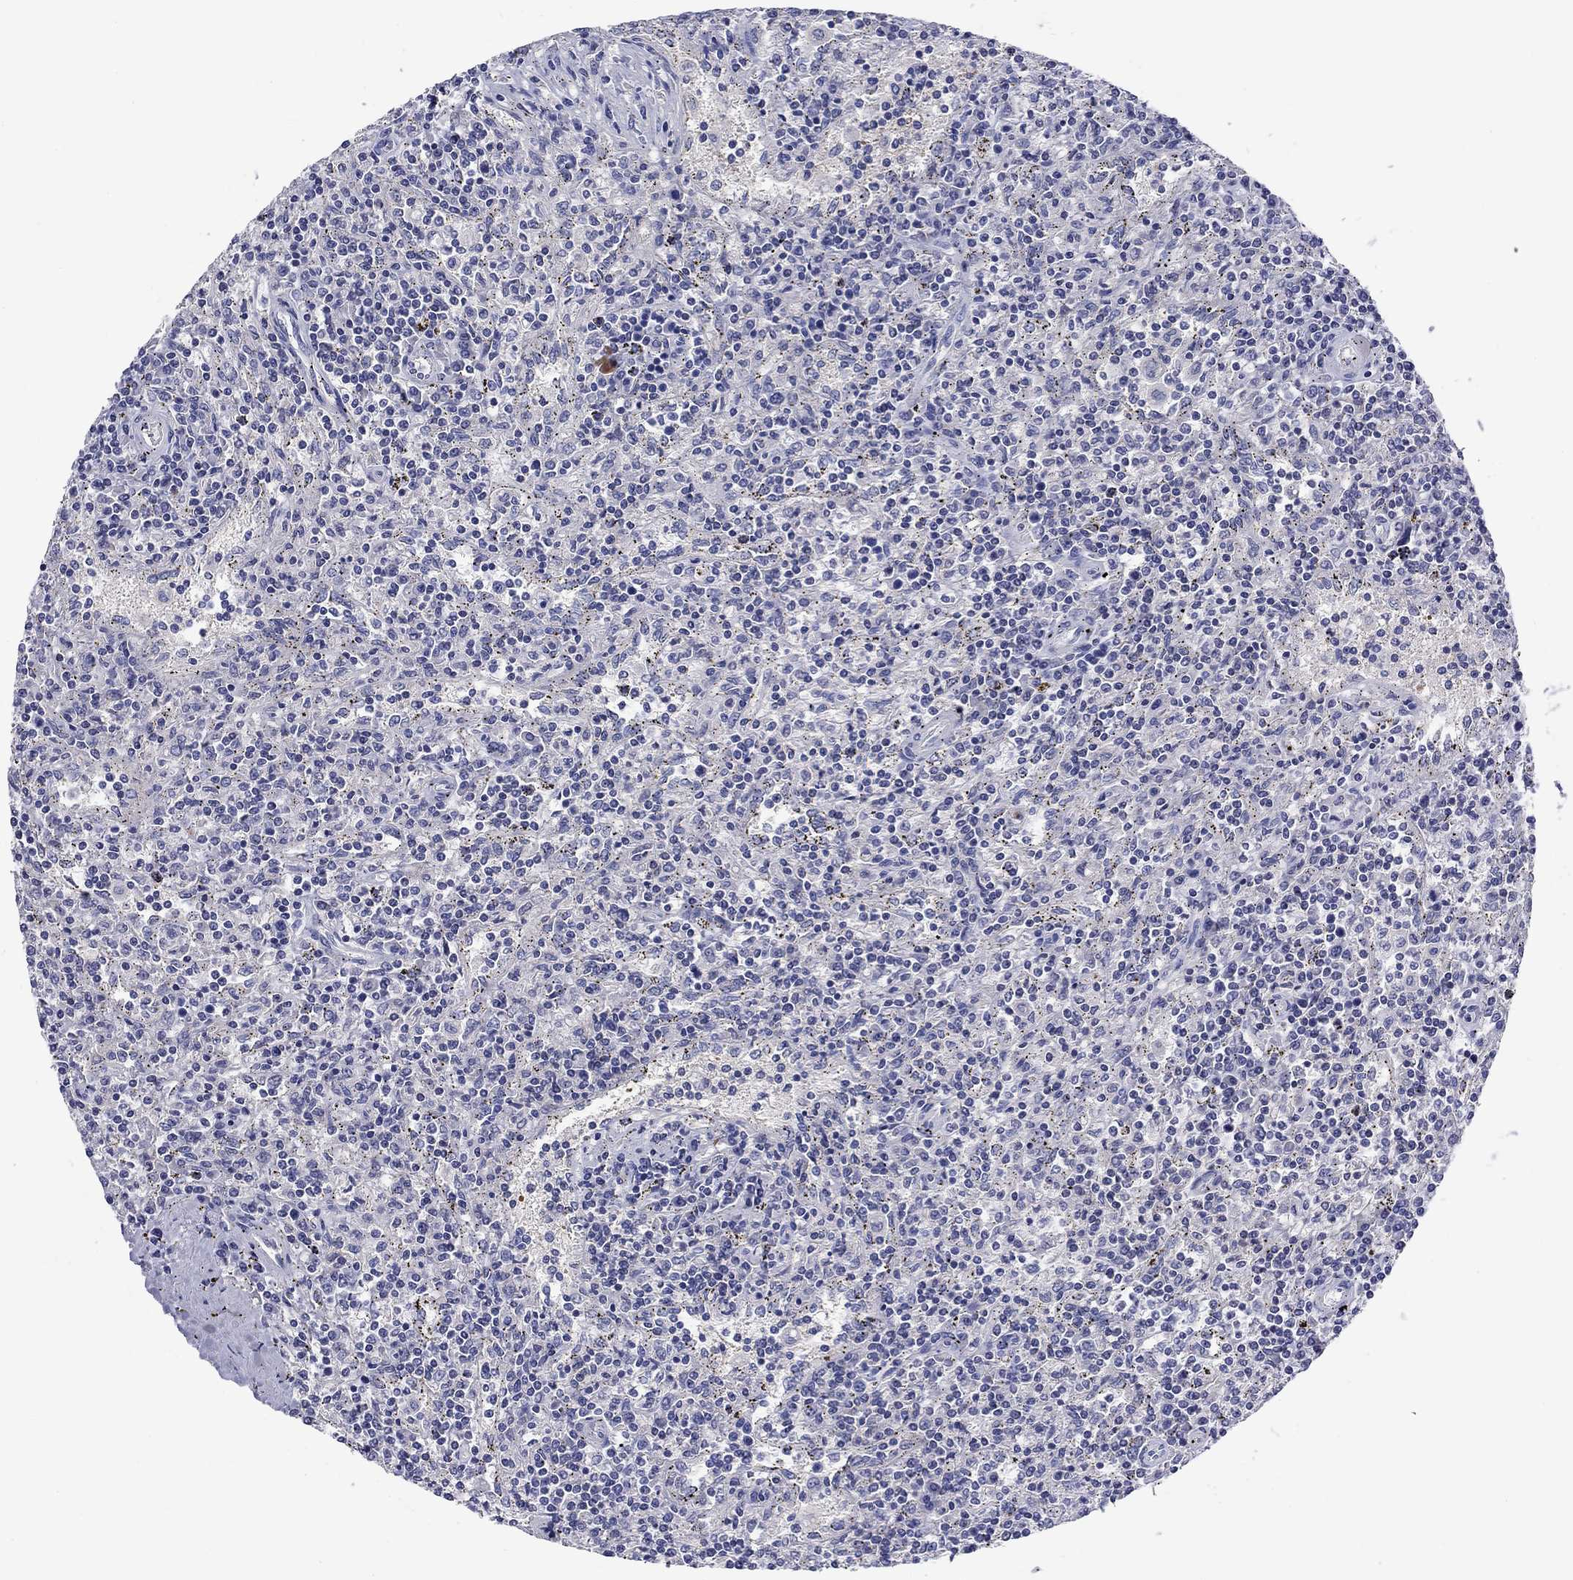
{"staining": {"intensity": "negative", "quantity": "none", "location": "none"}, "tissue": "lymphoma", "cell_type": "Tumor cells", "image_type": "cancer", "snomed": [{"axis": "morphology", "description": "Malignant lymphoma, non-Hodgkin's type, Low grade"}, {"axis": "topography", "description": "Spleen"}], "caption": "This micrograph is of low-grade malignant lymphoma, non-Hodgkin's type stained with immunohistochemistry to label a protein in brown with the nuclei are counter-stained blue. There is no positivity in tumor cells.", "gene": "CNDP1", "patient": {"sex": "male", "age": 62}}